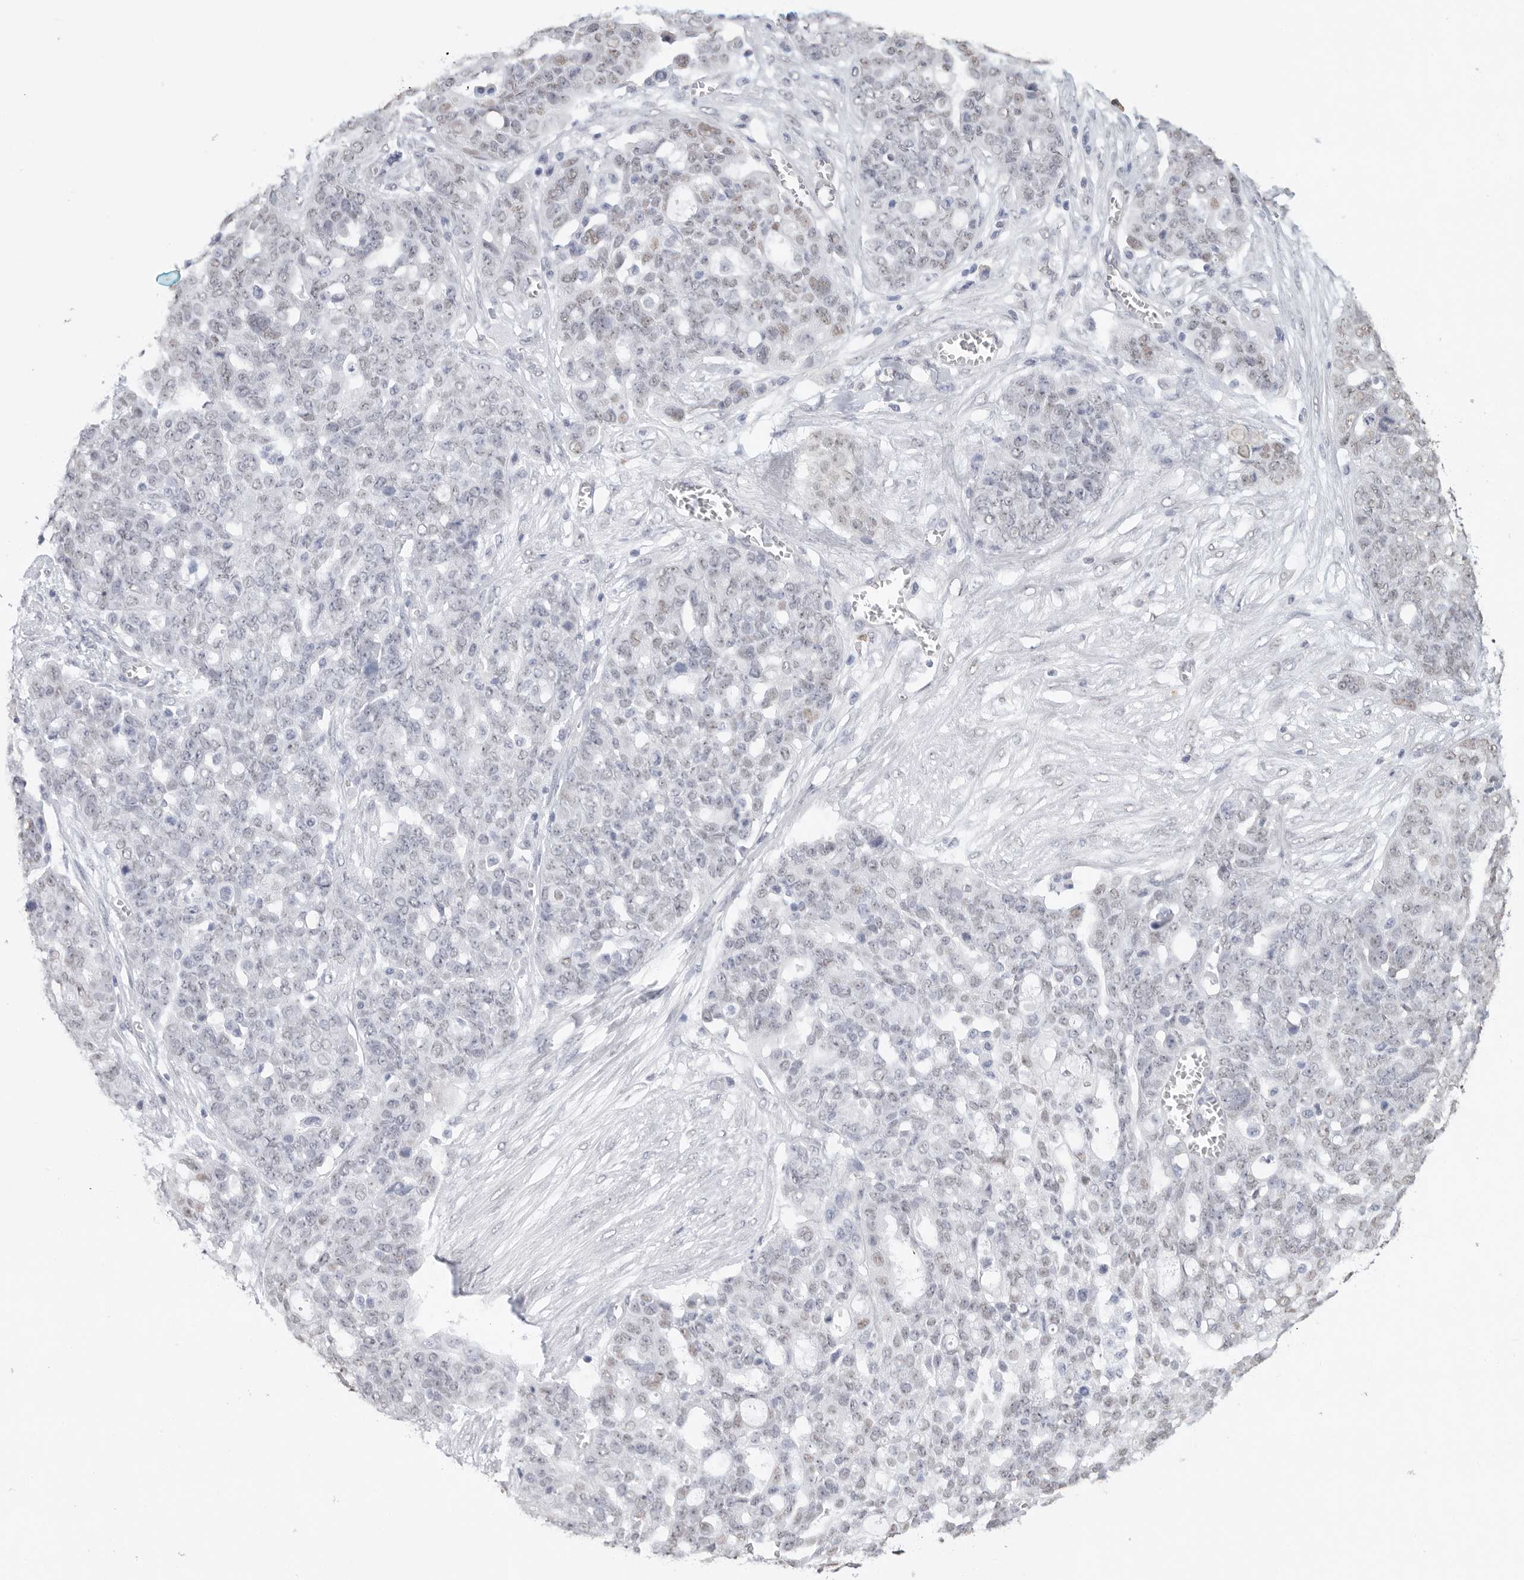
{"staining": {"intensity": "weak", "quantity": "25%-75%", "location": "nuclear"}, "tissue": "ovarian cancer", "cell_type": "Tumor cells", "image_type": "cancer", "snomed": [{"axis": "morphology", "description": "Cystadenocarcinoma, serous, NOS"}, {"axis": "topography", "description": "Soft tissue"}, {"axis": "topography", "description": "Ovary"}], "caption": "Protein expression analysis of human ovarian cancer (serous cystadenocarcinoma) reveals weak nuclear expression in approximately 25%-75% of tumor cells. The staining was performed using DAB to visualize the protein expression in brown, while the nuclei were stained in blue with hematoxylin (Magnification: 20x).", "gene": "ARHGEF10", "patient": {"sex": "female", "age": 57}}